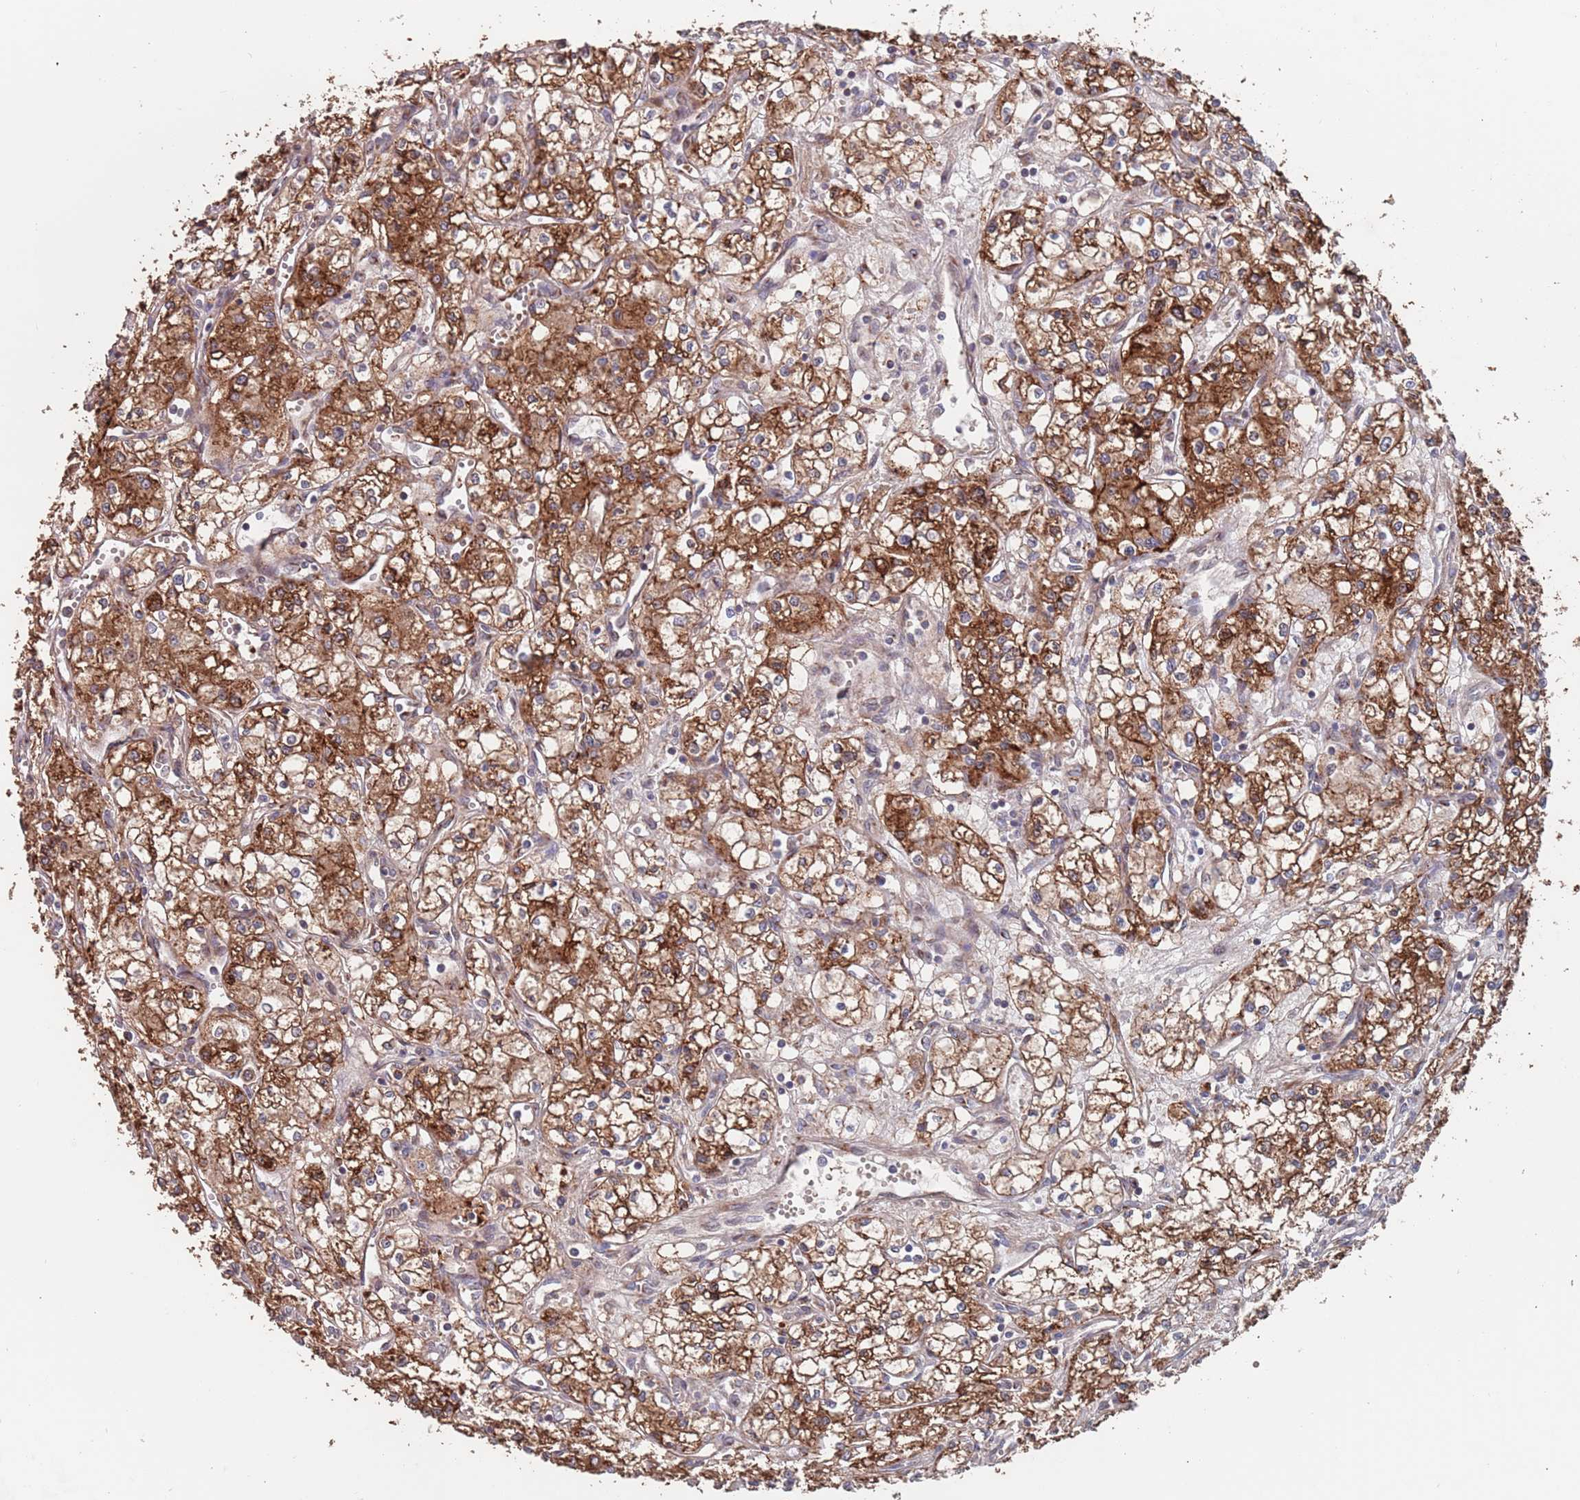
{"staining": {"intensity": "strong", "quantity": ">75%", "location": "cytoplasmic/membranous"}, "tissue": "renal cancer", "cell_type": "Tumor cells", "image_type": "cancer", "snomed": [{"axis": "morphology", "description": "Adenocarcinoma, NOS"}, {"axis": "topography", "description": "Kidney"}], "caption": "The micrograph displays staining of renal adenocarcinoma, revealing strong cytoplasmic/membranous protein positivity (brown color) within tumor cells.", "gene": "UNC45A", "patient": {"sex": "male", "age": 59}}